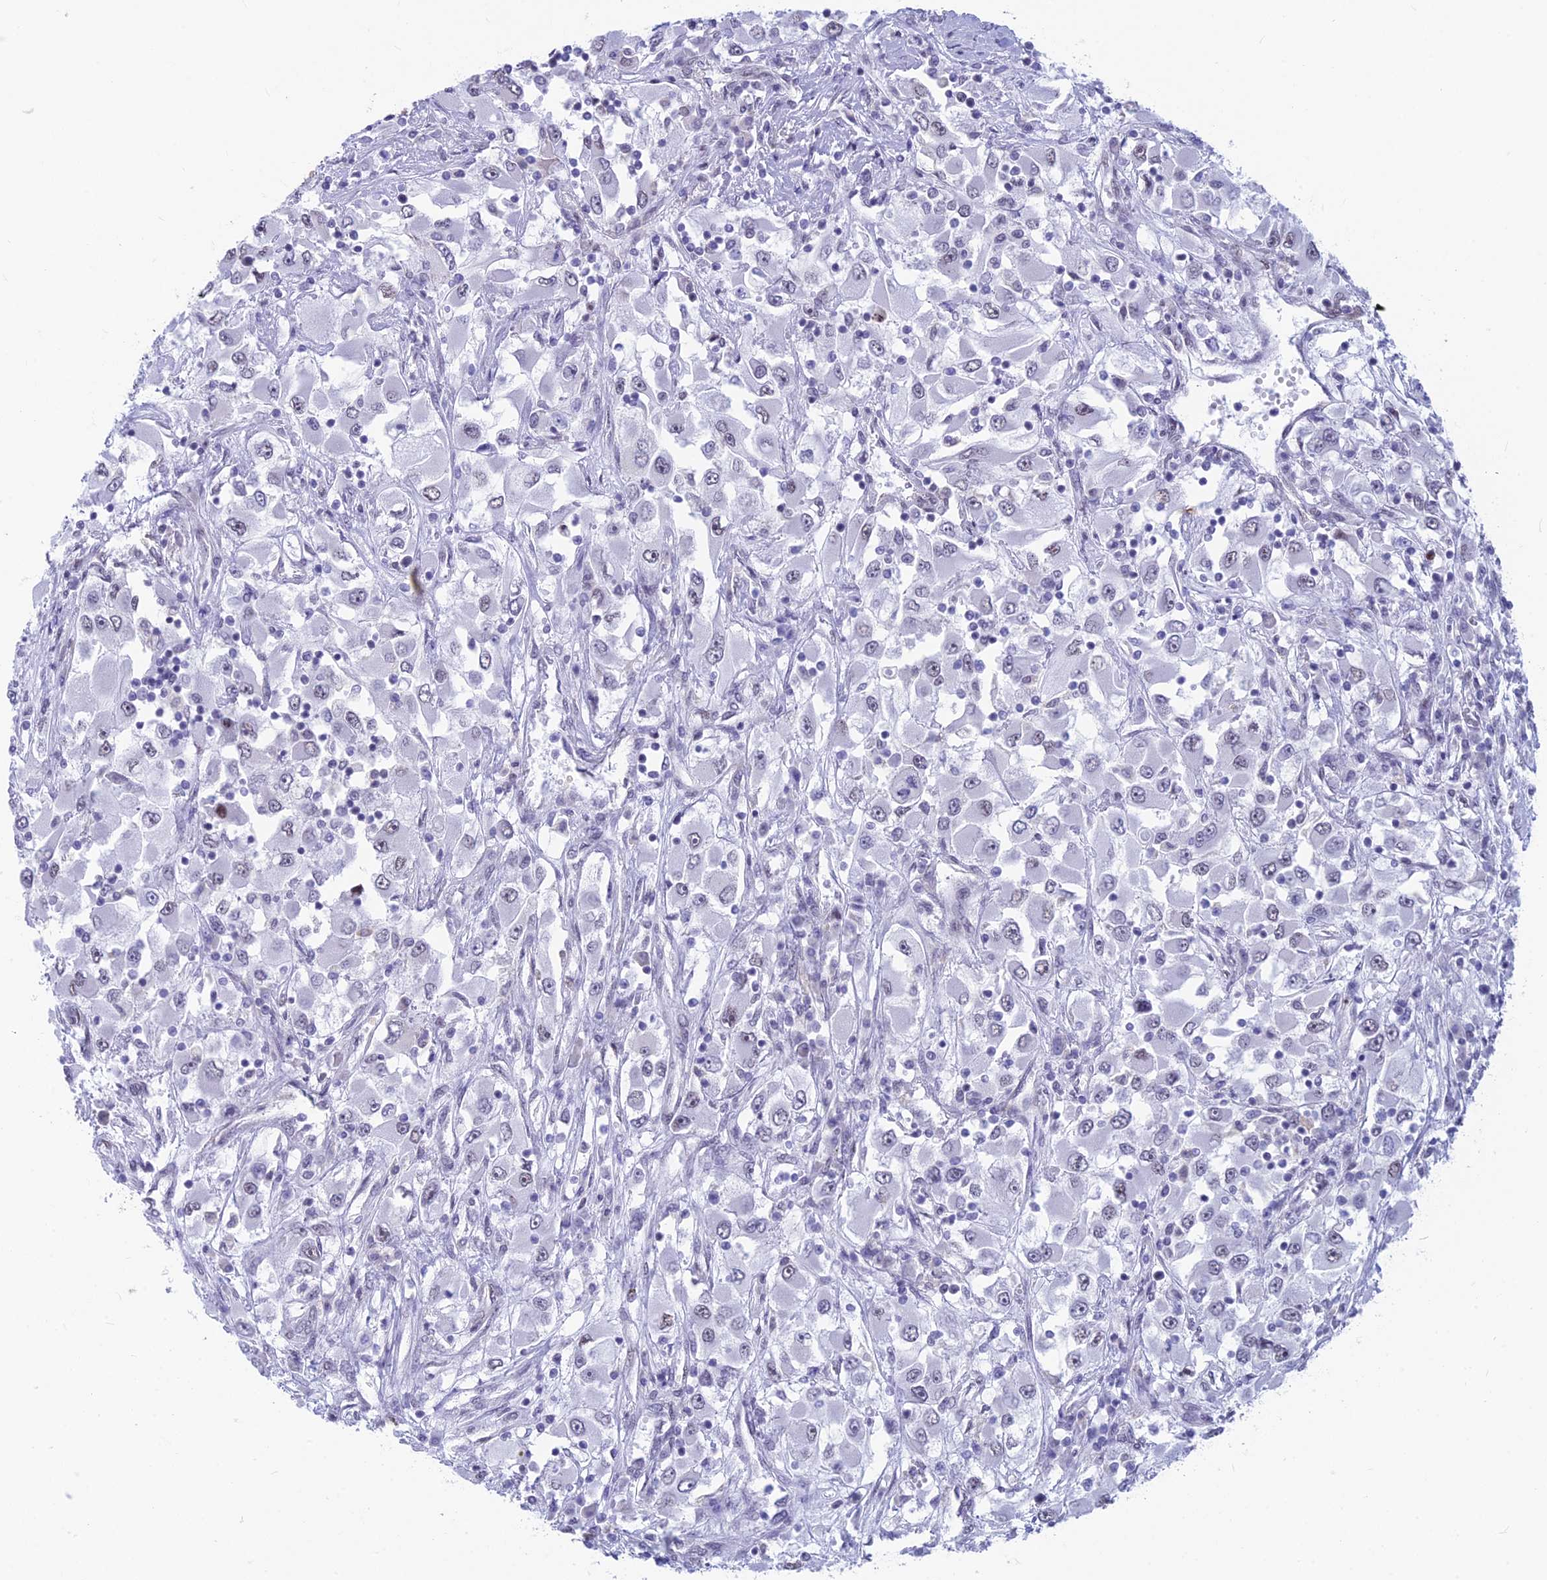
{"staining": {"intensity": "negative", "quantity": "none", "location": "none"}, "tissue": "renal cancer", "cell_type": "Tumor cells", "image_type": "cancer", "snomed": [{"axis": "morphology", "description": "Adenocarcinoma, NOS"}, {"axis": "topography", "description": "Kidney"}], "caption": "Histopathology image shows no significant protein staining in tumor cells of renal adenocarcinoma.", "gene": "SRSF5", "patient": {"sex": "female", "age": 52}}